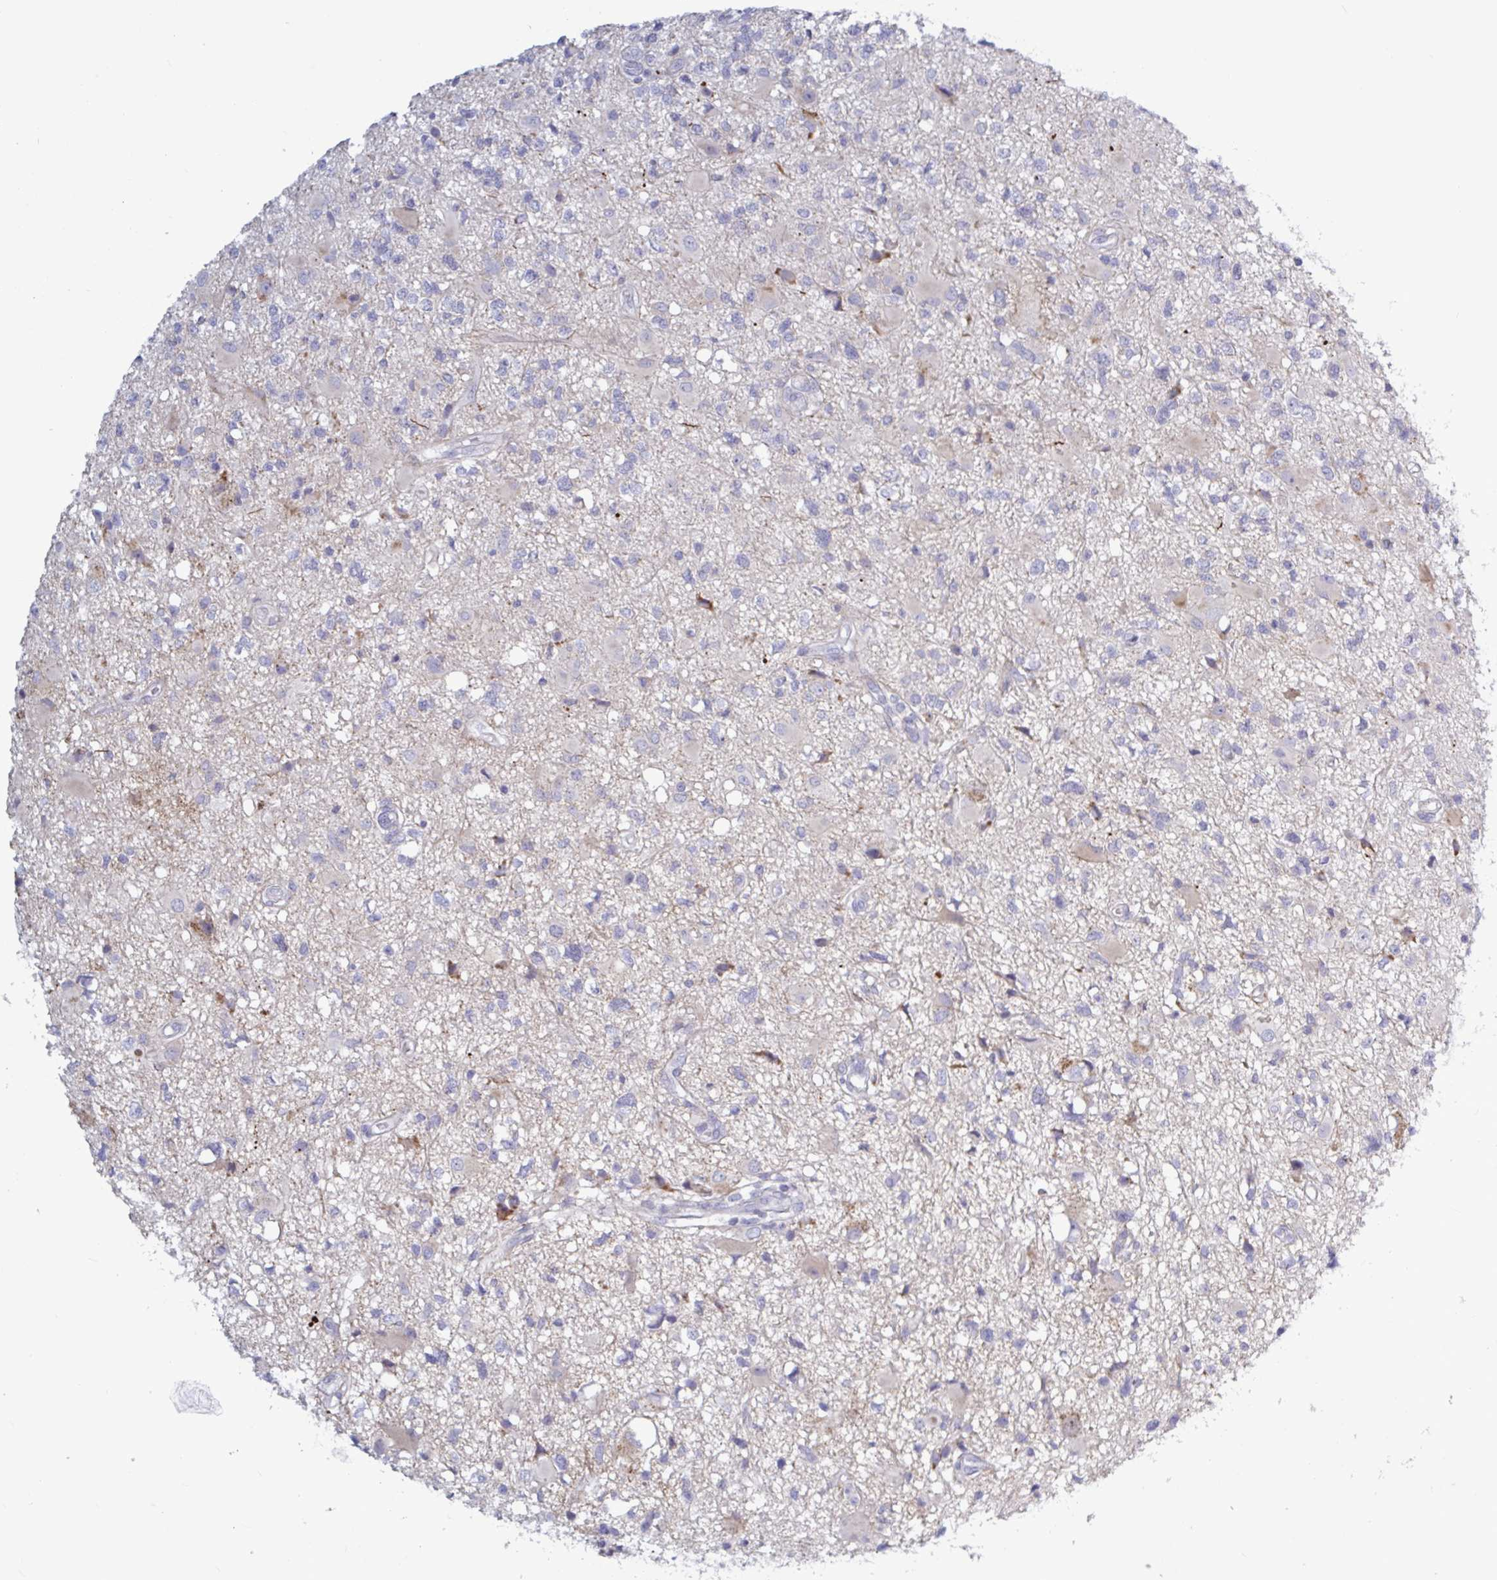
{"staining": {"intensity": "negative", "quantity": "none", "location": "none"}, "tissue": "glioma", "cell_type": "Tumor cells", "image_type": "cancer", "snomed": [{"axis": "morphology", "description": "Glioma, malignant, High grade"}, {"axis": "topography", "description": "Brain"}], "caption": "DAB immunohistochemical staining of malignant high-grade glioma displays no significant positivity in tumor cells.", "gene": "ATG9A", "patient": {"sex": "male", "age": 54}}